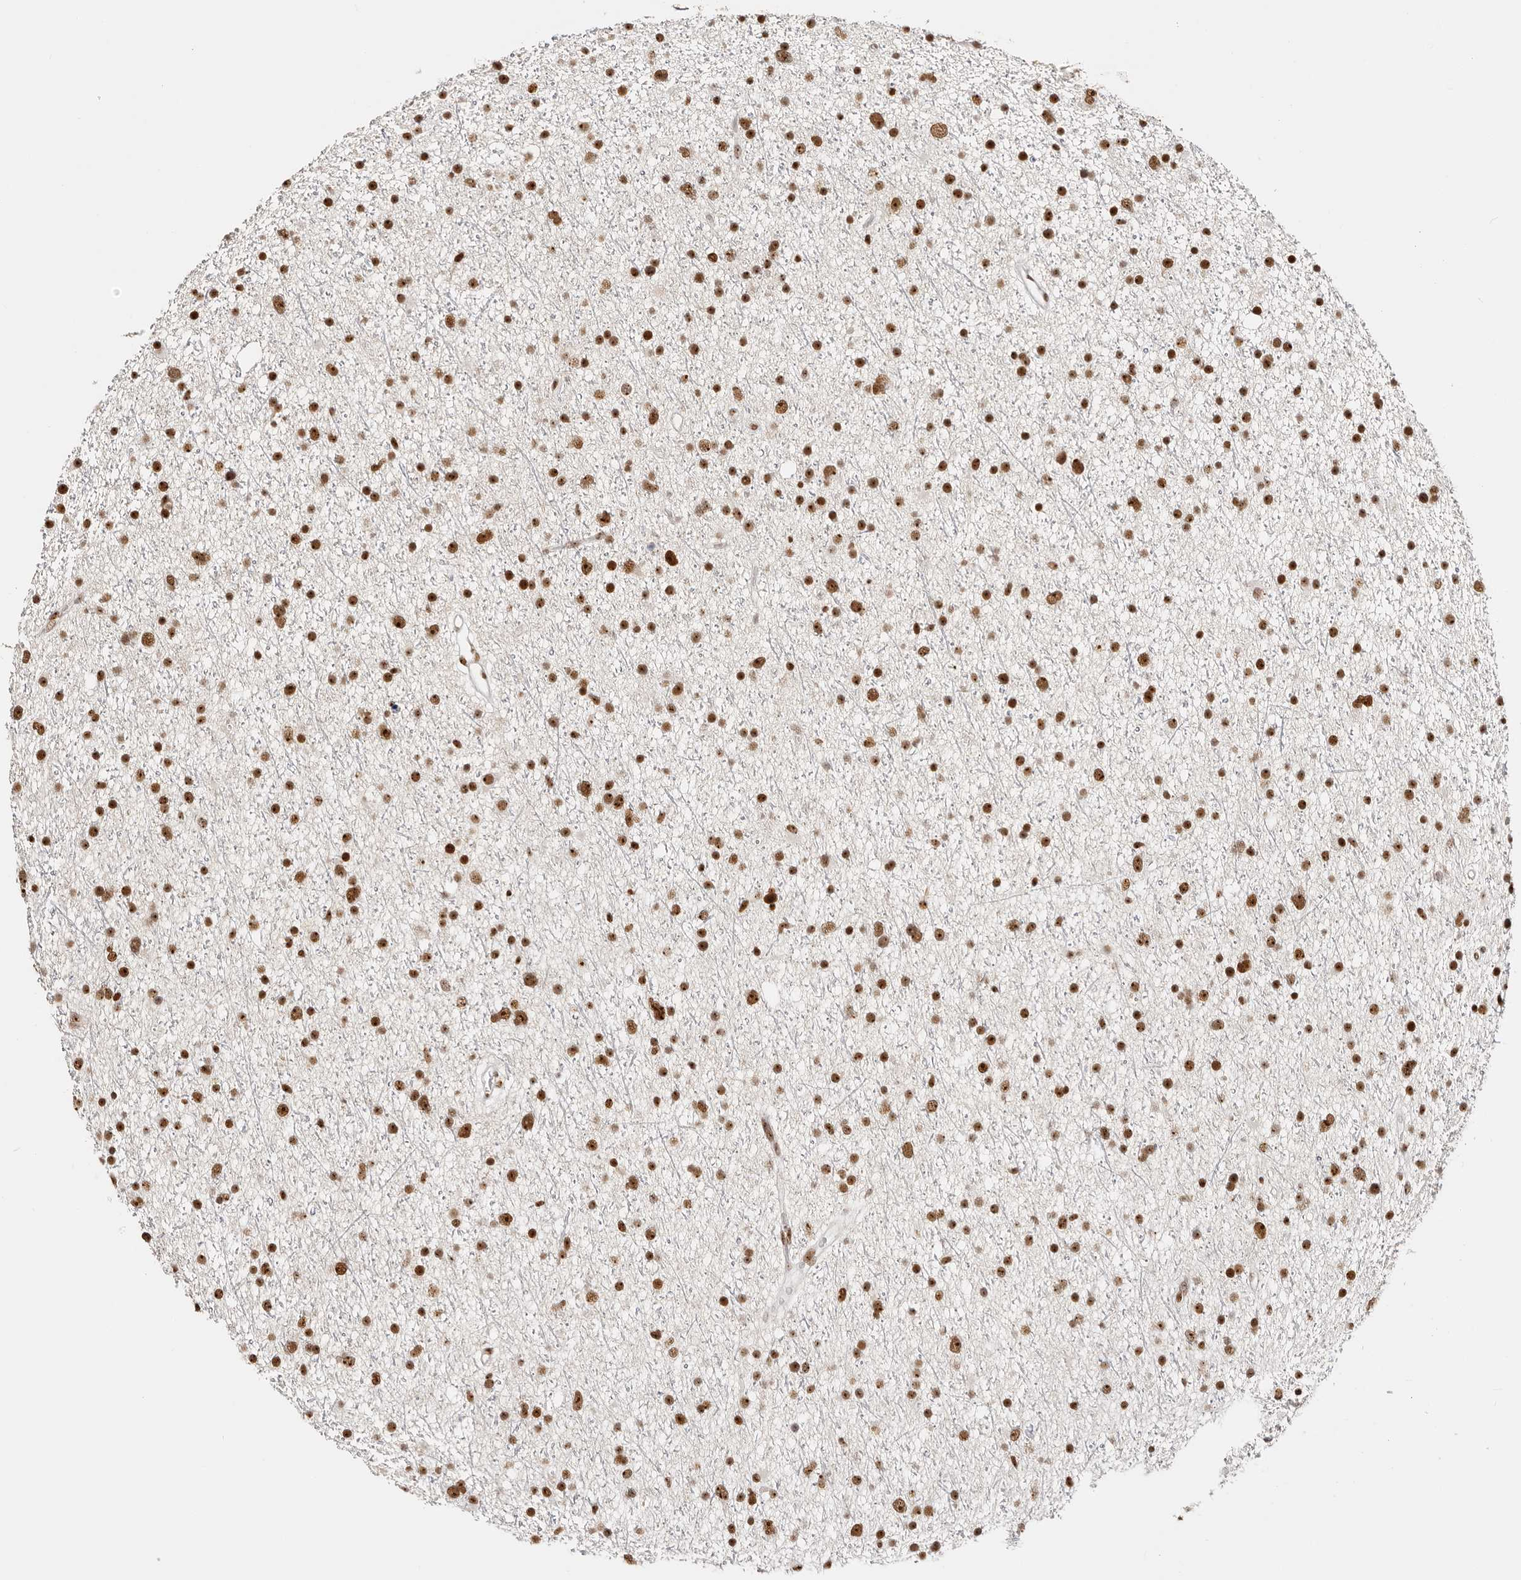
{"staining": {"intensity": "strong", "quantity": ">75%", "location": "nuclear"}, "tissue": "glioma", "cell_type": "Tumor cells", "image_type": "cancer", "snomed": [{"axis": "morphology", "description": "Glioma, malignant, Low grade"}, {"axis": "topography", "description": "Cerebral cortex"}], "caption": "The image shows immunohistochemical staining of glioma. There is strong nuclear staining is appreciated in about >75% of tumor cells. The protein is stained brown, and the nuclei are stained in blue (DAB IHC with brightfield microscopy, high magnification).", "gene": "IQGAP3", "patient": {"sex": "female", "age": 39}}